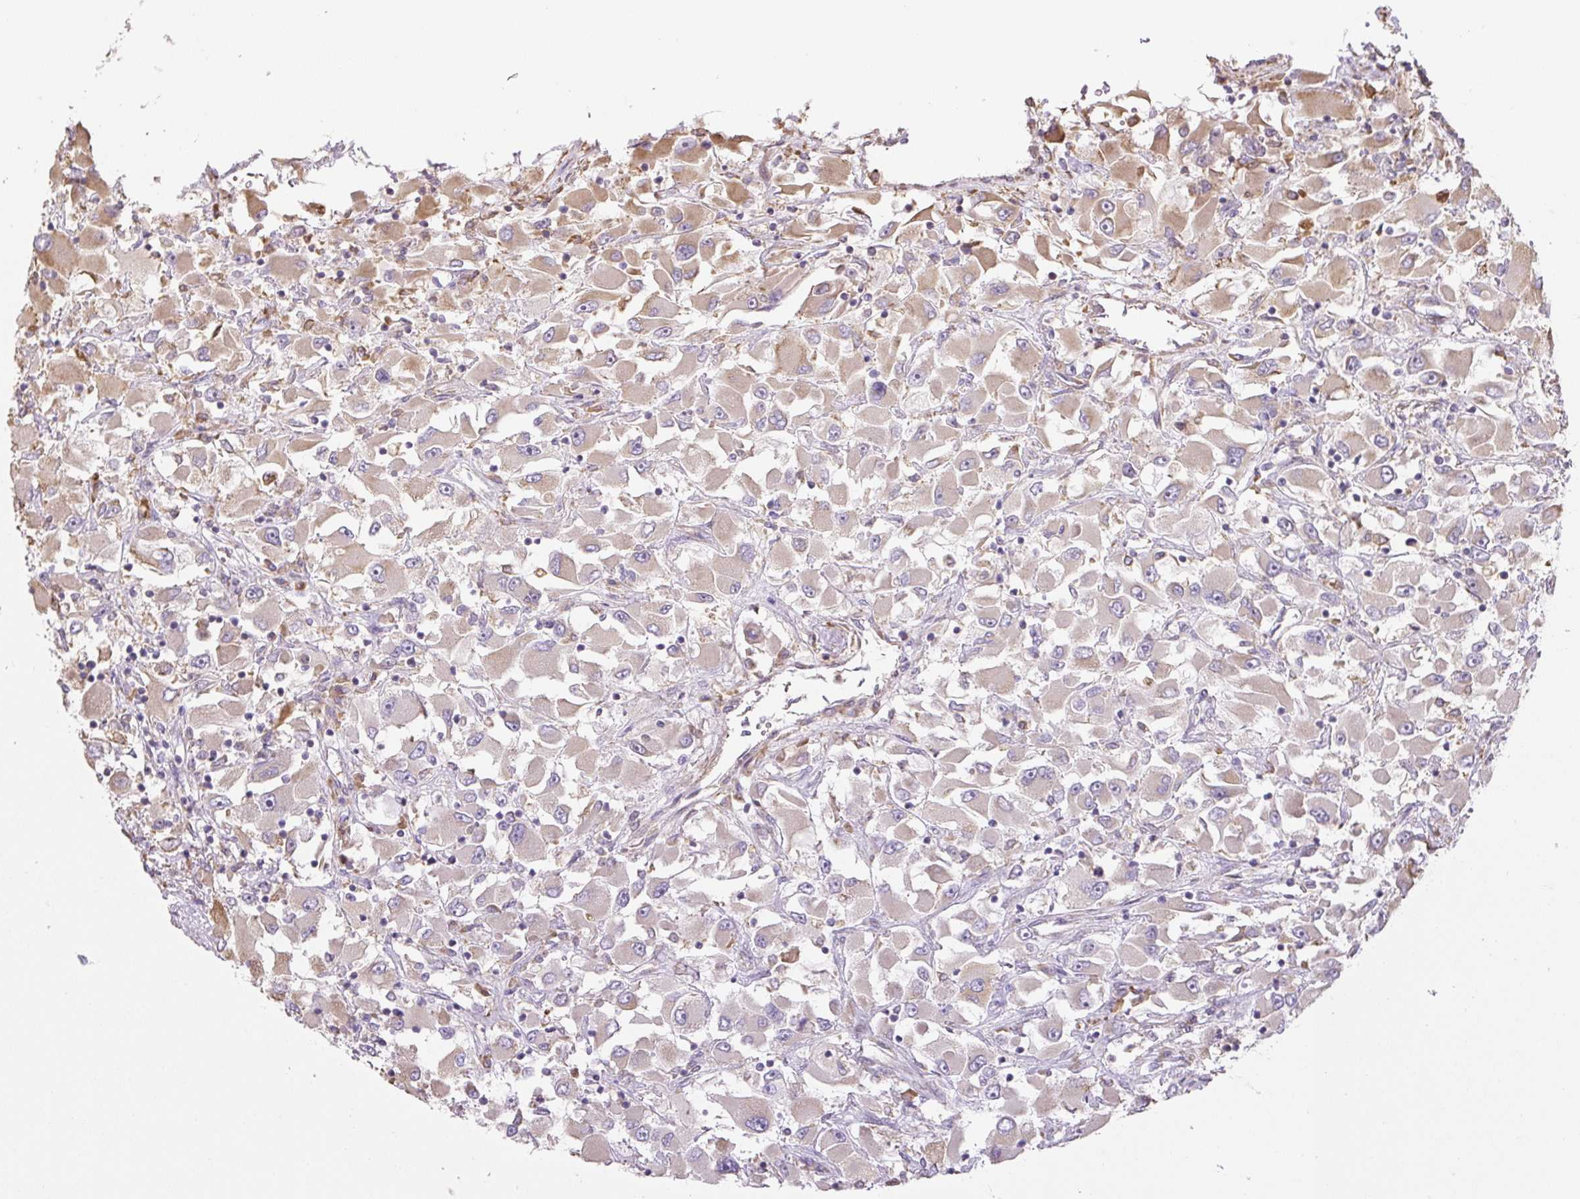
{"staining": {"intensity": "negative", "quantity": "none", "location": "none"}, "tissue": "renal cancer", "cell_type": "Tumor cells", "image_type": "cancer", "snomed": [{"axis": "morphology", "description": "Adenocarcinoma, NOS"}, {"axis": "topography", "description": "Kidney"}], "caption": "Image shows no protein staining in tumor cells of renal cancer (adenocarcinoma) tissue. (DAB (3,3'-diaminobenzidine) immunohistochemistry (IHC) with hematoxylin counter stain).", "gene": "RASA1", "patient": {"sex": "female", "age": 52}}